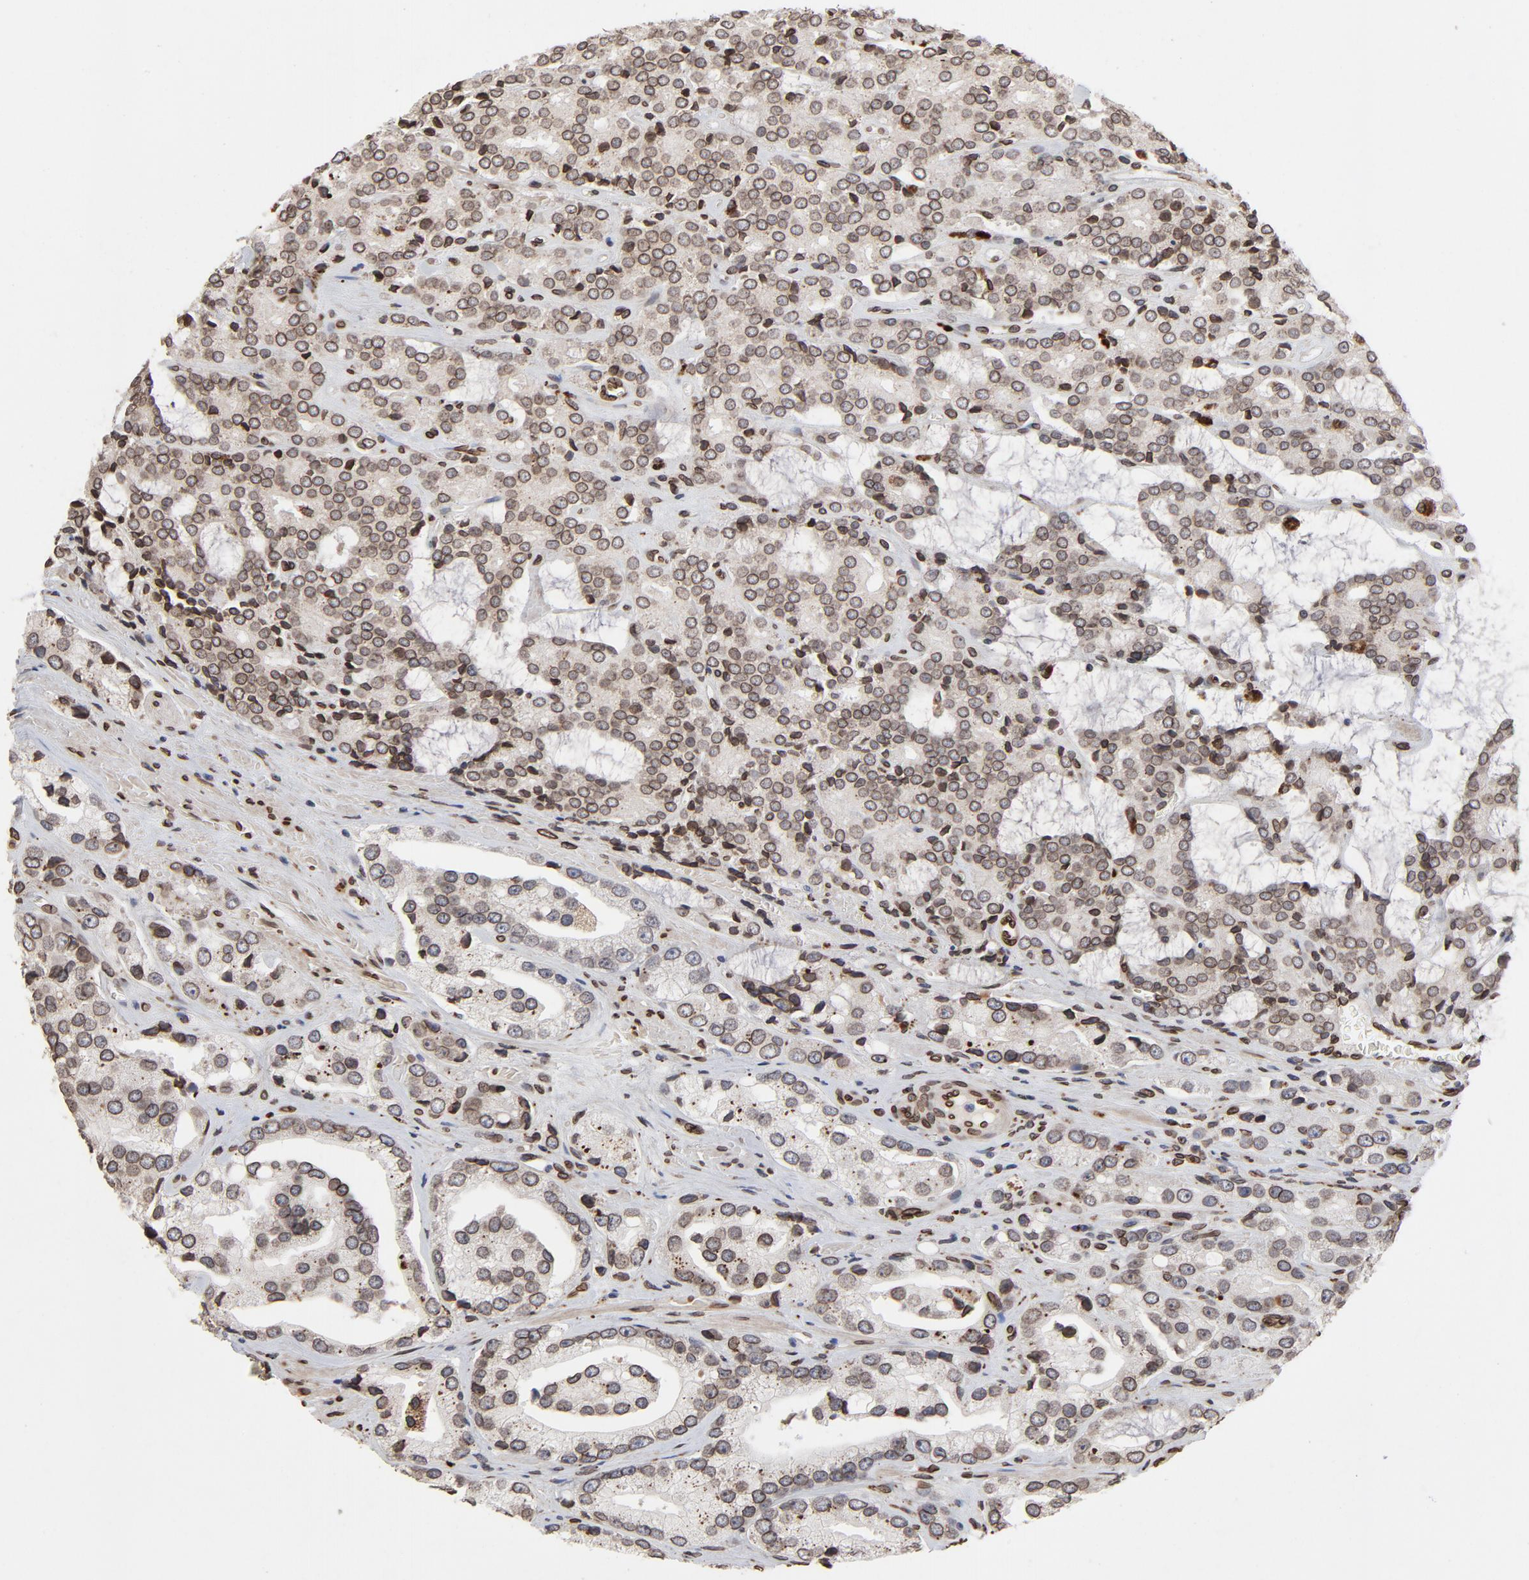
{"staining": {"intensity": "moderate", "quantity": "25%-75%", "location": "cytoplasmic/membranous,nuclear"}, "tissue": "prostate cancer", "cell_type": "Tumor cells", "image_type": "cancer", "snomed": [{"axis": "morphology", "description": "Adenocarcinoma, High grade"}, {"axis": "topography", "description": "Prostate"}], "caption": "The immunohistochemical stain labels moderate cytoplasmic/membranous and nuclear expression in tumor cells of prostate cancer tissue. (brown staining indicates protein expression, while blue staining denotes nuclei).", "gene": "LMNA", "patient": {"sex": "male", "age": 67}}